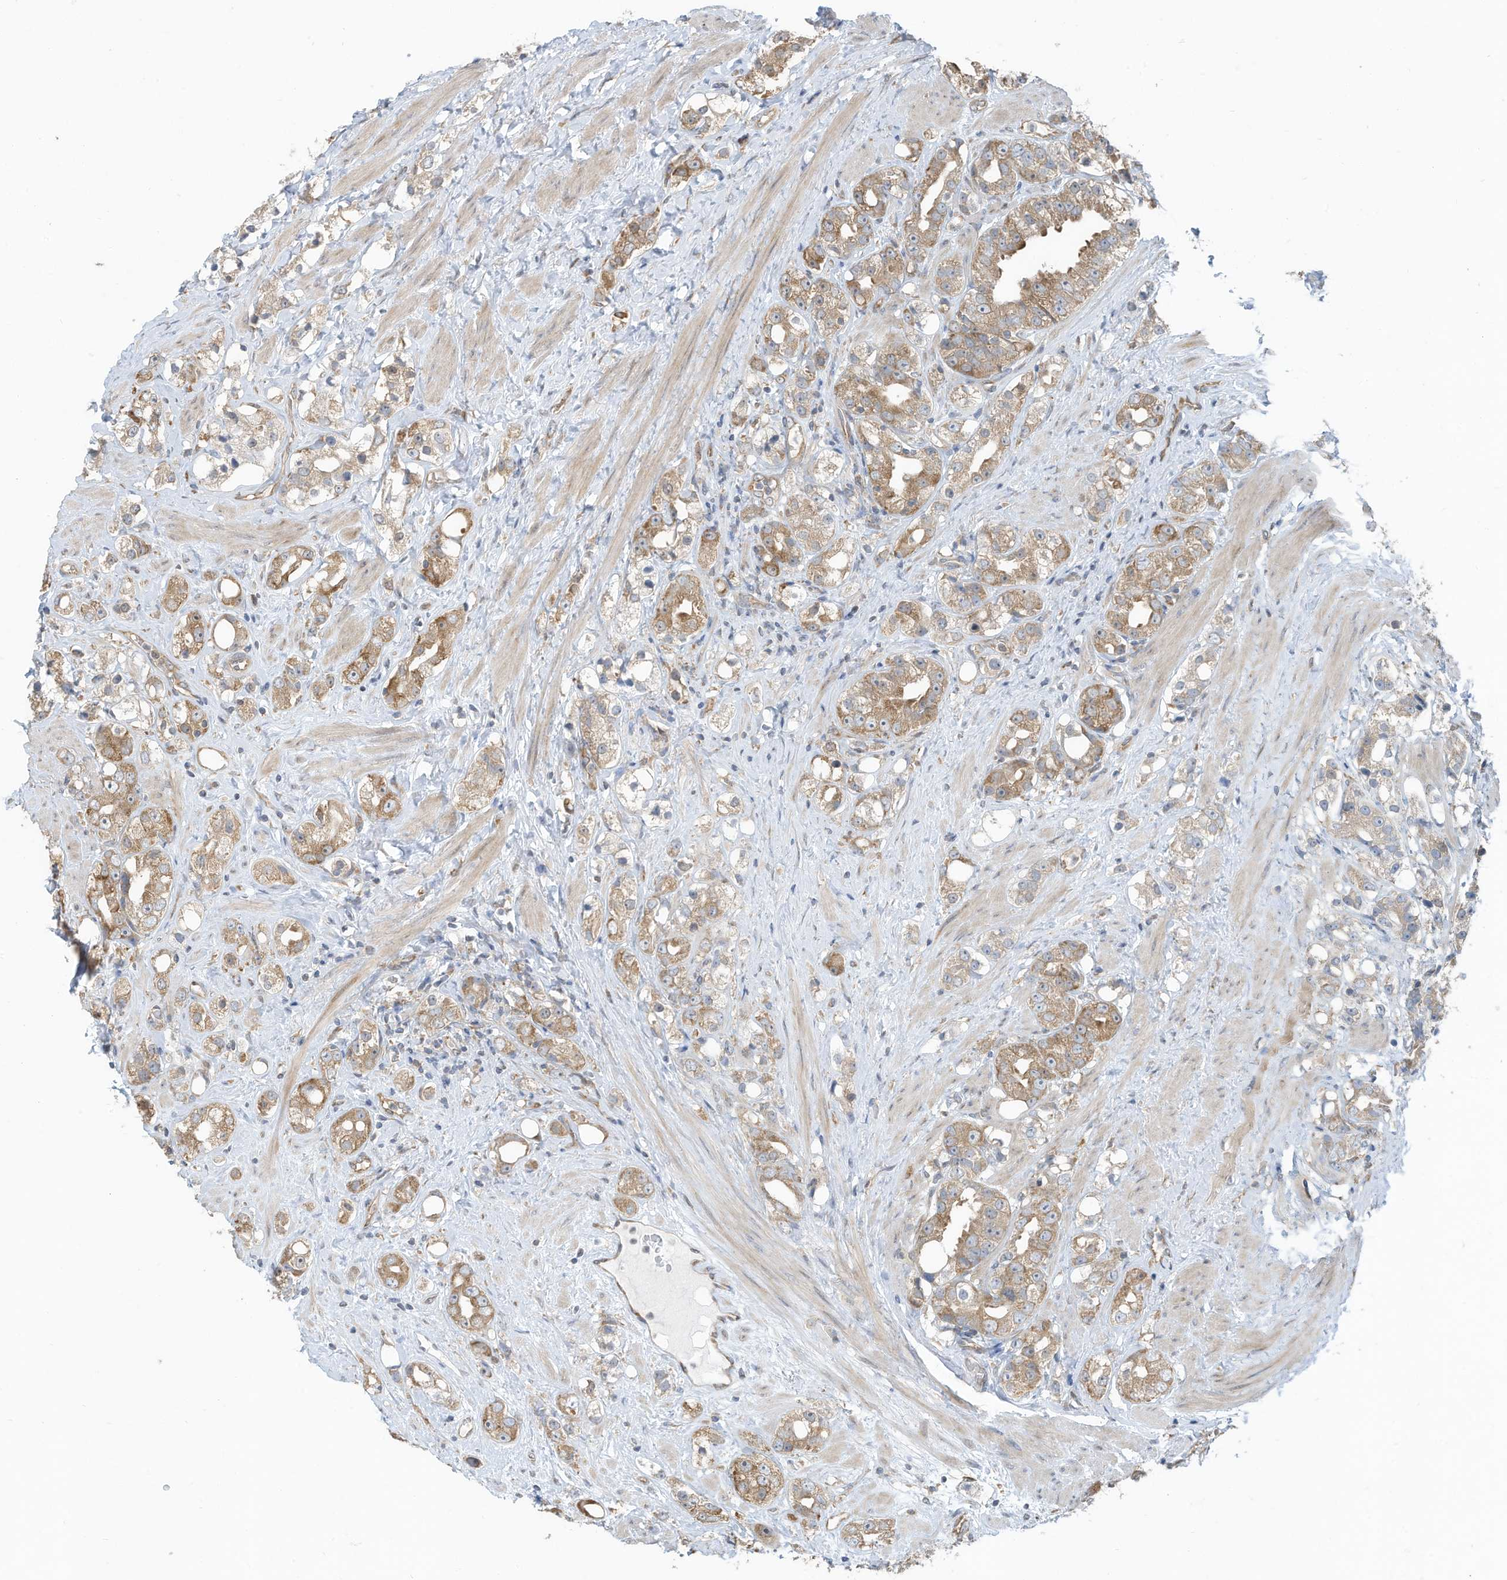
{"staining": {"intensity": "moderate", "quantity": ">75%", "location": "cytoplasmic/membranous"}, "tissue": "prostate cancer", "cell_type": "Tumor cells", "image_type": "cancer", "snomed": [{"axis": "morphology", "description": "Adenocarcinoma, NOS"}, {"axis": "topography", "description": "Prostate"}], "caption": "Prostate cancer (adenocarcinoma) tissue exhibits moderate cytoplasmic/membranous staining in approximately >75% of tumor cells", "gene": "USE1", "patient": {"sex": "male", "age": 79}}